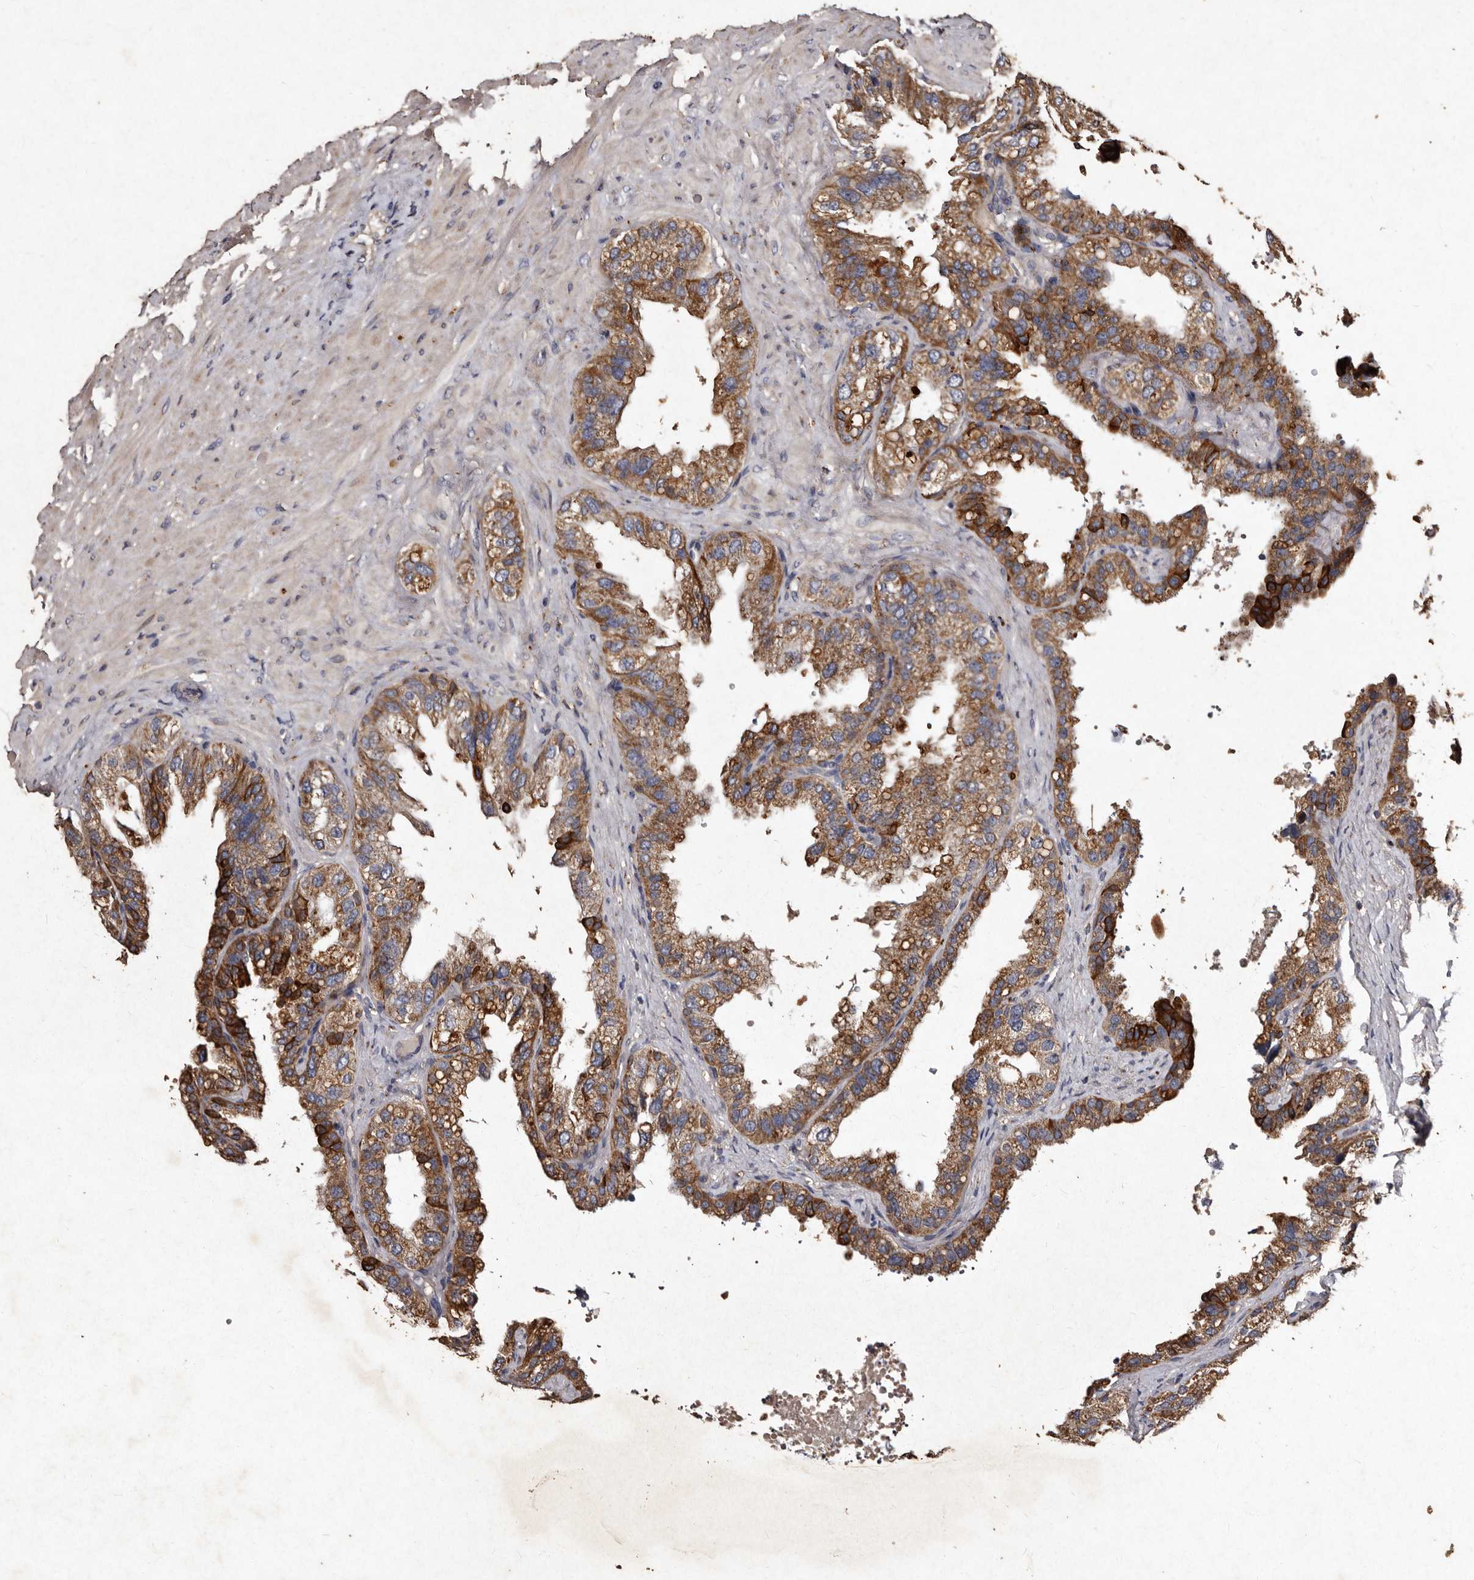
{"staining": {"intensity": "strong", "quantity": "25%-75%", "location": "cytoplasmic/membranous"}, "tissue": "seminal vesicle", "cell_type": "Glandular cells", "image_type": "normal", "snomed": [{"axis": "morphology", "description": "Normal tissue, NOS"}, {"axis": "topography", "description": "Seminal veicle"}], "caption": "This micrograph reveals benign seminal vesicle stained with immunohistochemistry (IHC) to label a protein in brown. The cytoplasmic/membranous of glandular cells show strong positivity for the protein. Nuclei are counter-stained blue.", "gene": "TFB1M", "patient": {"sex": "male", "age": 68}}